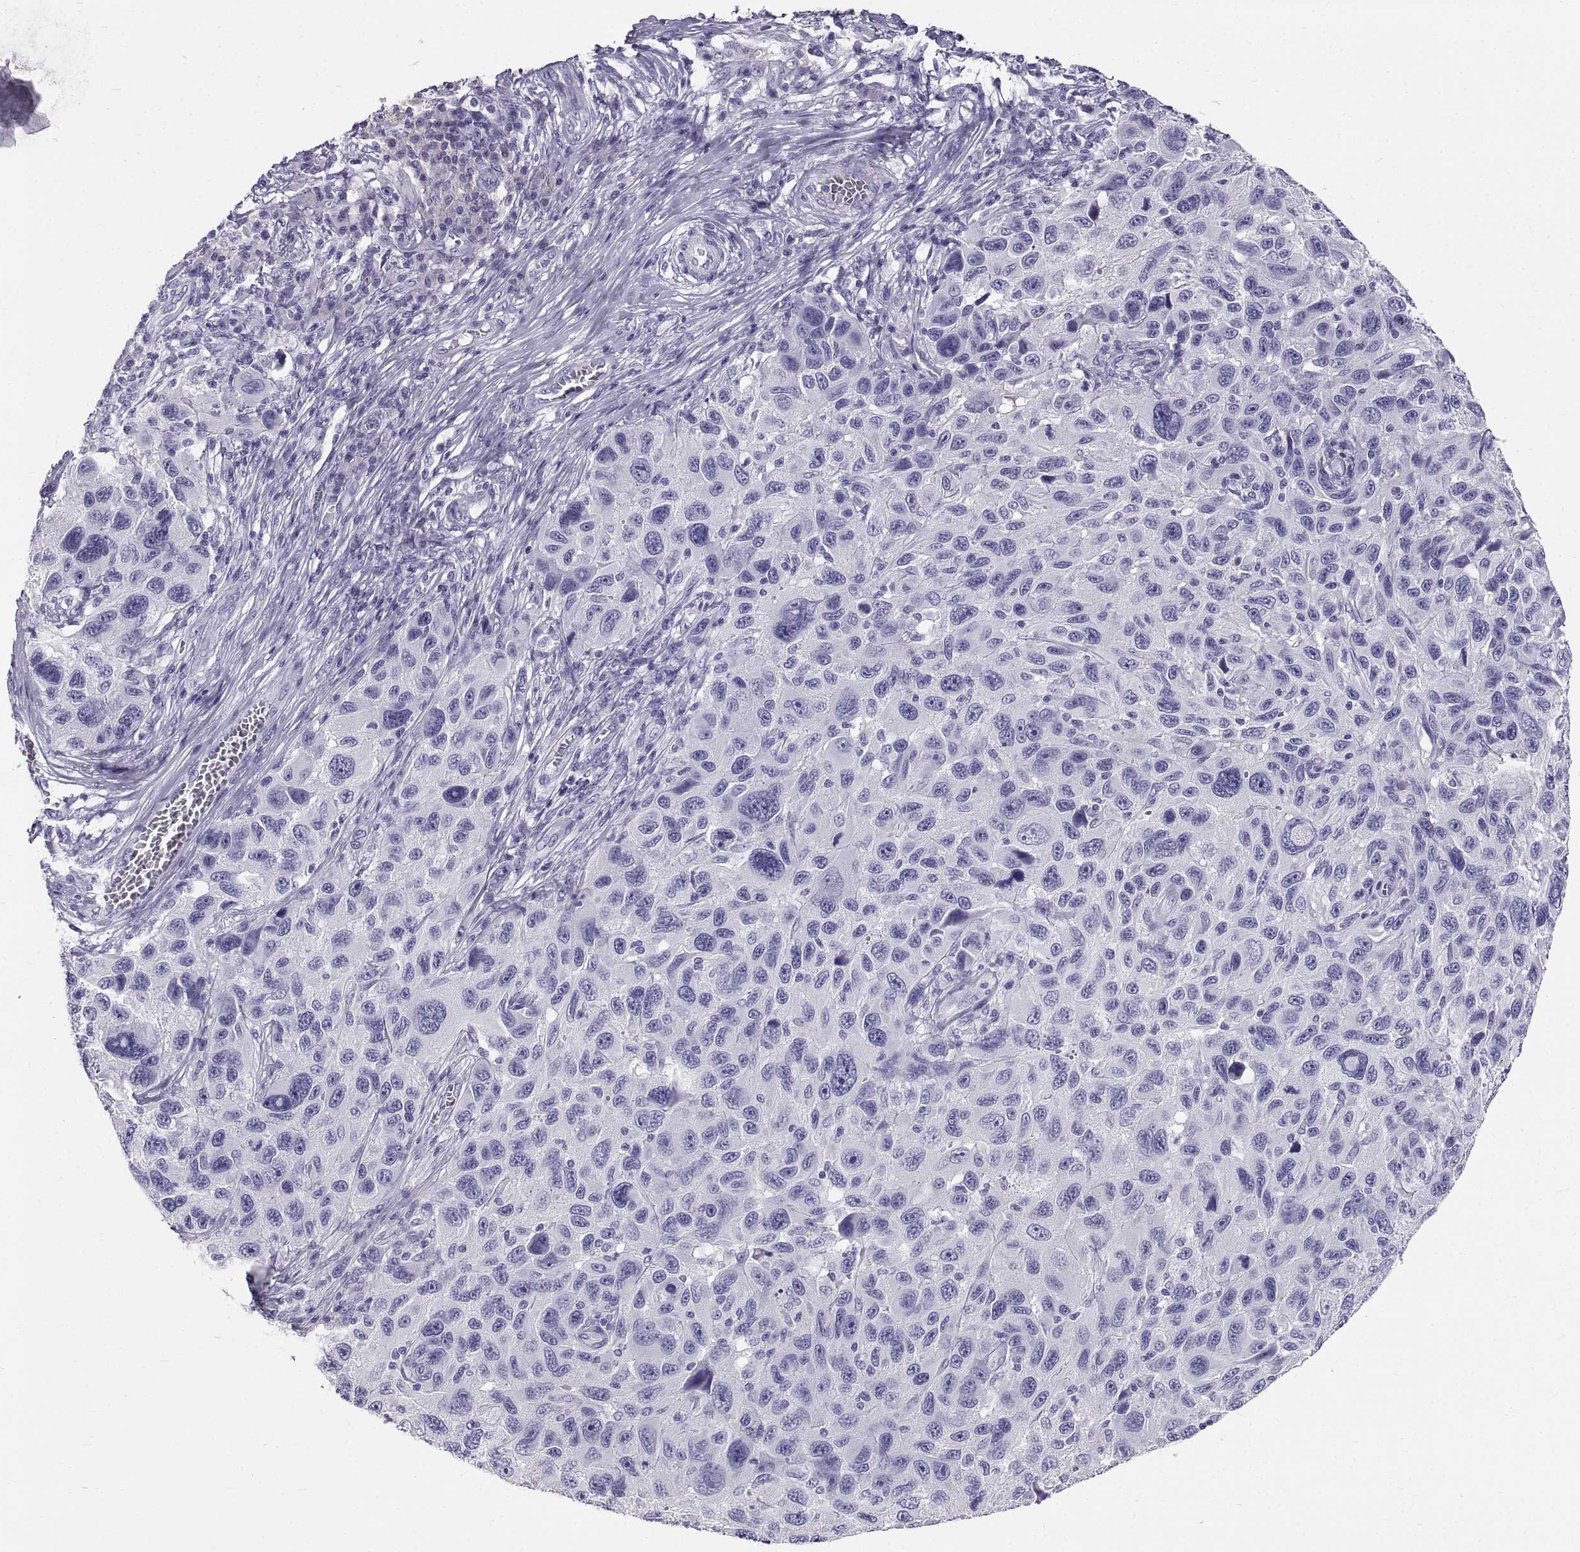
{"staining": {"intensity": "negative", "quantity": "none", "location": "none"}, "tissue": "melanoma", "cell_type": "Tumor cells", "image_type": "cancer", "snomed": [{"axis": "morphology", "description": "Malignant melanoma, NOS"}, {"axis": "topography", "description": "Skin"}], "caption": "Malignant melanoma was stained to show a protein in brown. There is no significant expression in tumor cells.", "gene": "GNG12", "patient": {"sex": "male", "age": 53}}